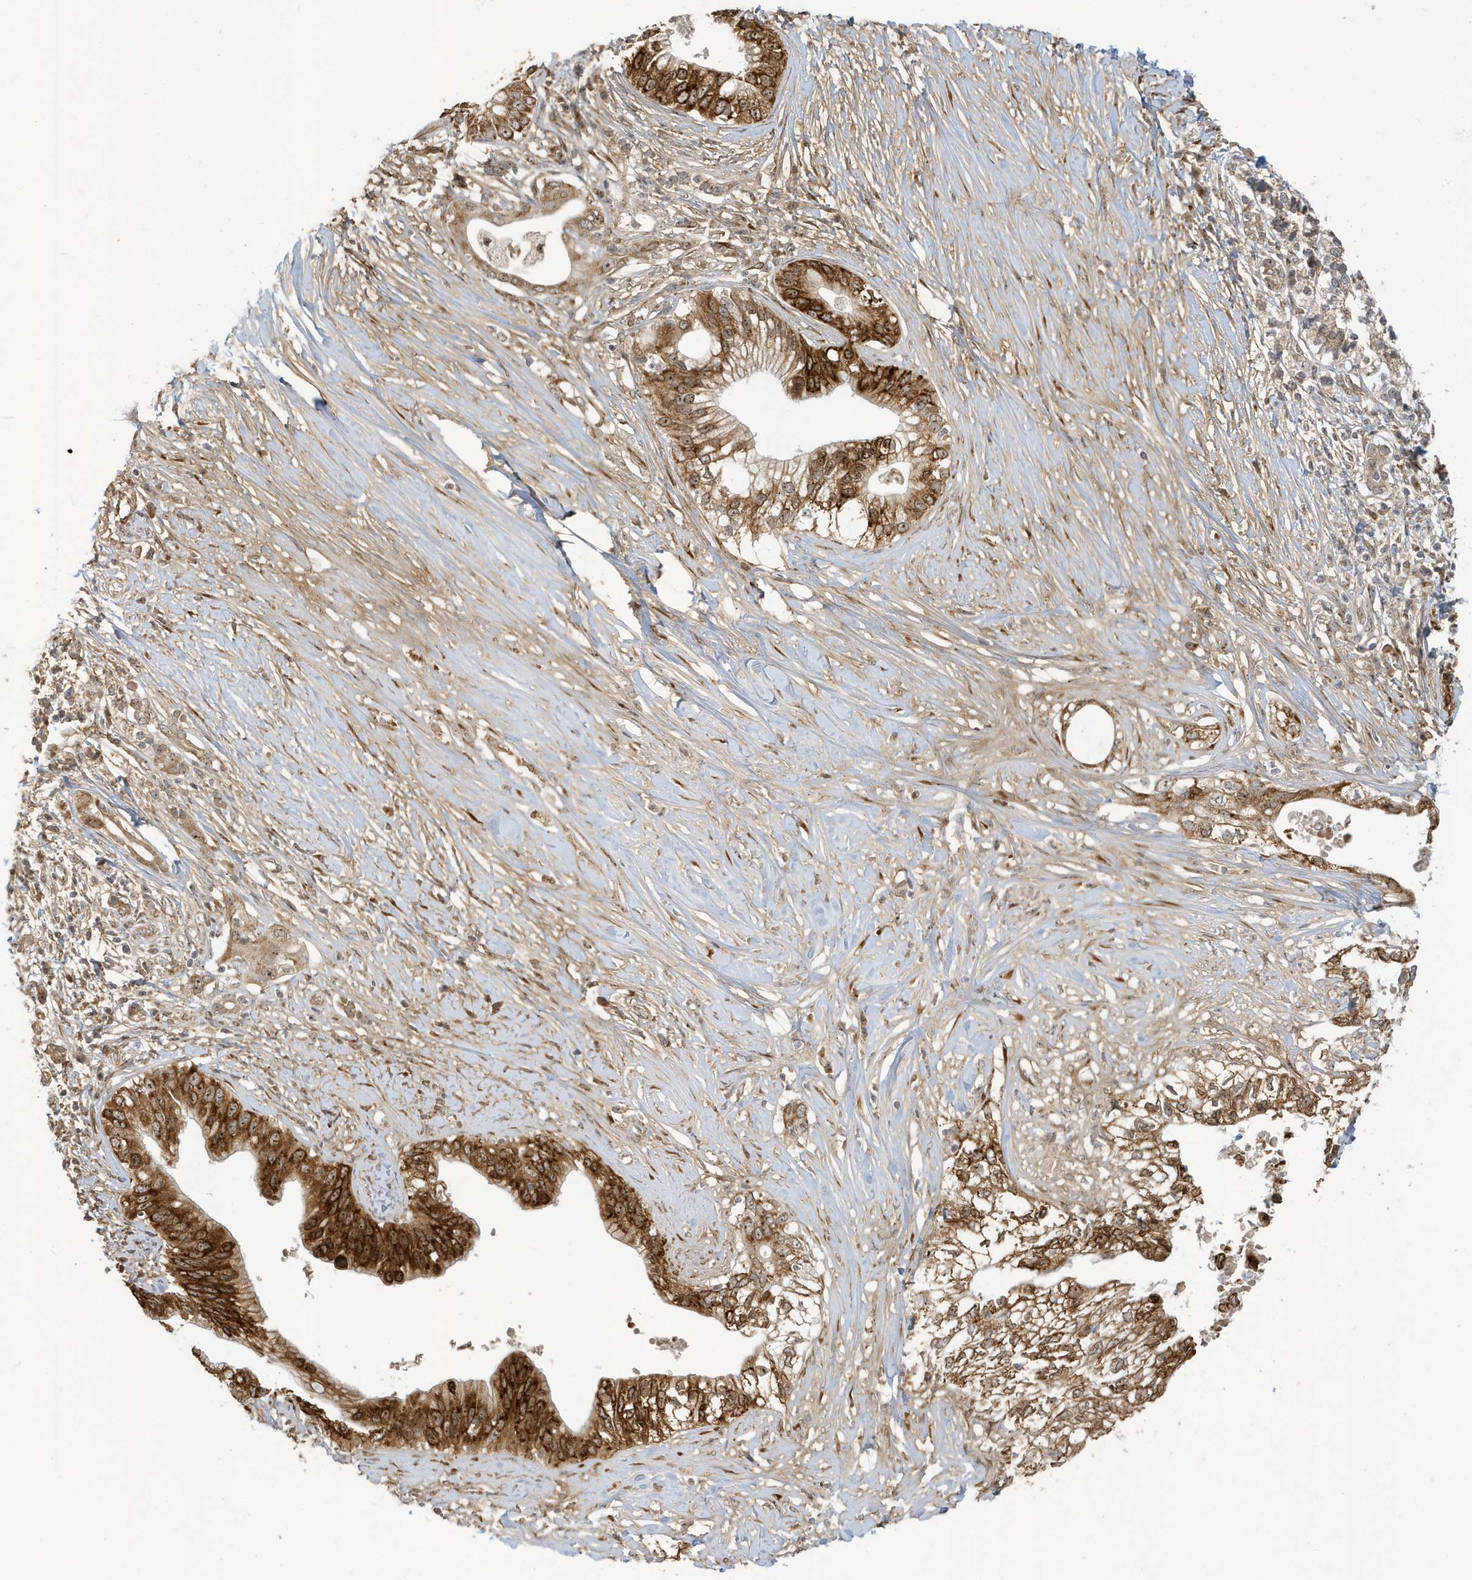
{"staining": {"intensity": "strong", "quantity": ">75%", "location": "cytoplasmic/membranous"}, "tissue": "pancreatic cancer", "cell_type": "Tumor cells", "image_type": "cancer", "snomed": [{"axis": "morphology", "description": "Normal tissue, NOS"}, {"axis": "morphology", "description": "Adenocarcinoma, NOS"}, {"axis": "topography", "description": "Pancreas"}, {"axis": "topography", "description": "Peripheral nerve tissue"}], "caption": "High-magnification brightfield microscopy of adenocarcinoma (pancreatic) stained with DAB (3,3'-diaminobenzidine) (brown) and counterstained with hematoxylin (blue). tumor cells exhibit strong cytoplasmic/membranous expression is appreciated in approximately>75% of cells.", "gene": "ECM2", "patient": {"sex": "male", "age": 59}}